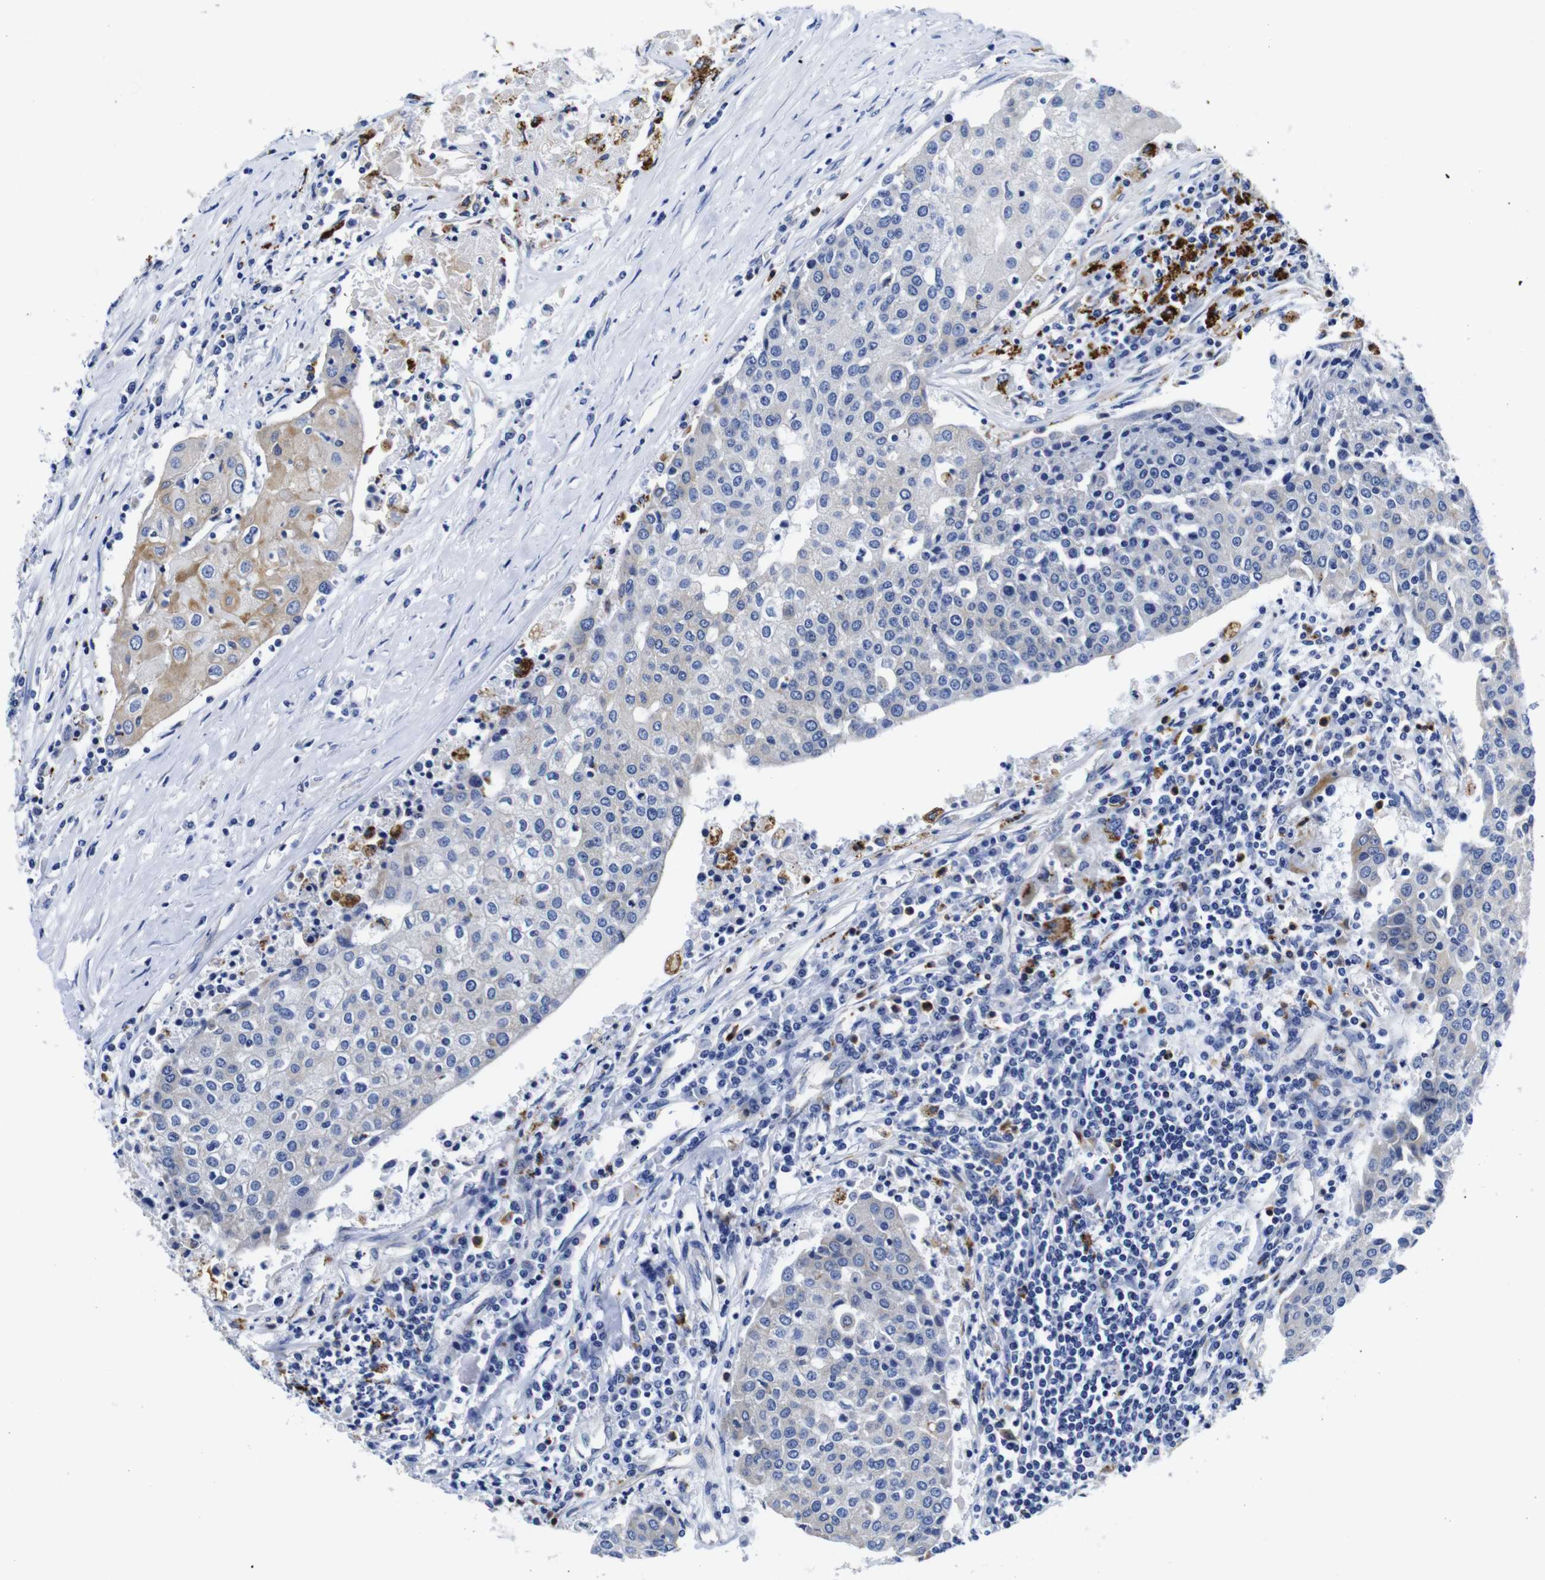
{"staining": {"intensity": "negative", "quantity": "none", "location": "none"}, "tissue": "urothelial cancer", "cell_type": "Tumor cells", "image_type": "cancer", "snomed": [{"axis": "morphology", "description": "Urothelial carcinoma, High grade"}, {"axis": "topography", "description": "Urinary bladder"}], "caption": "IHC of high-grade urothelial carcinoma displays no positivity in tumor cells.", "gene": "GIMAP2", "patient": {"sex": "female", "age": 85}}